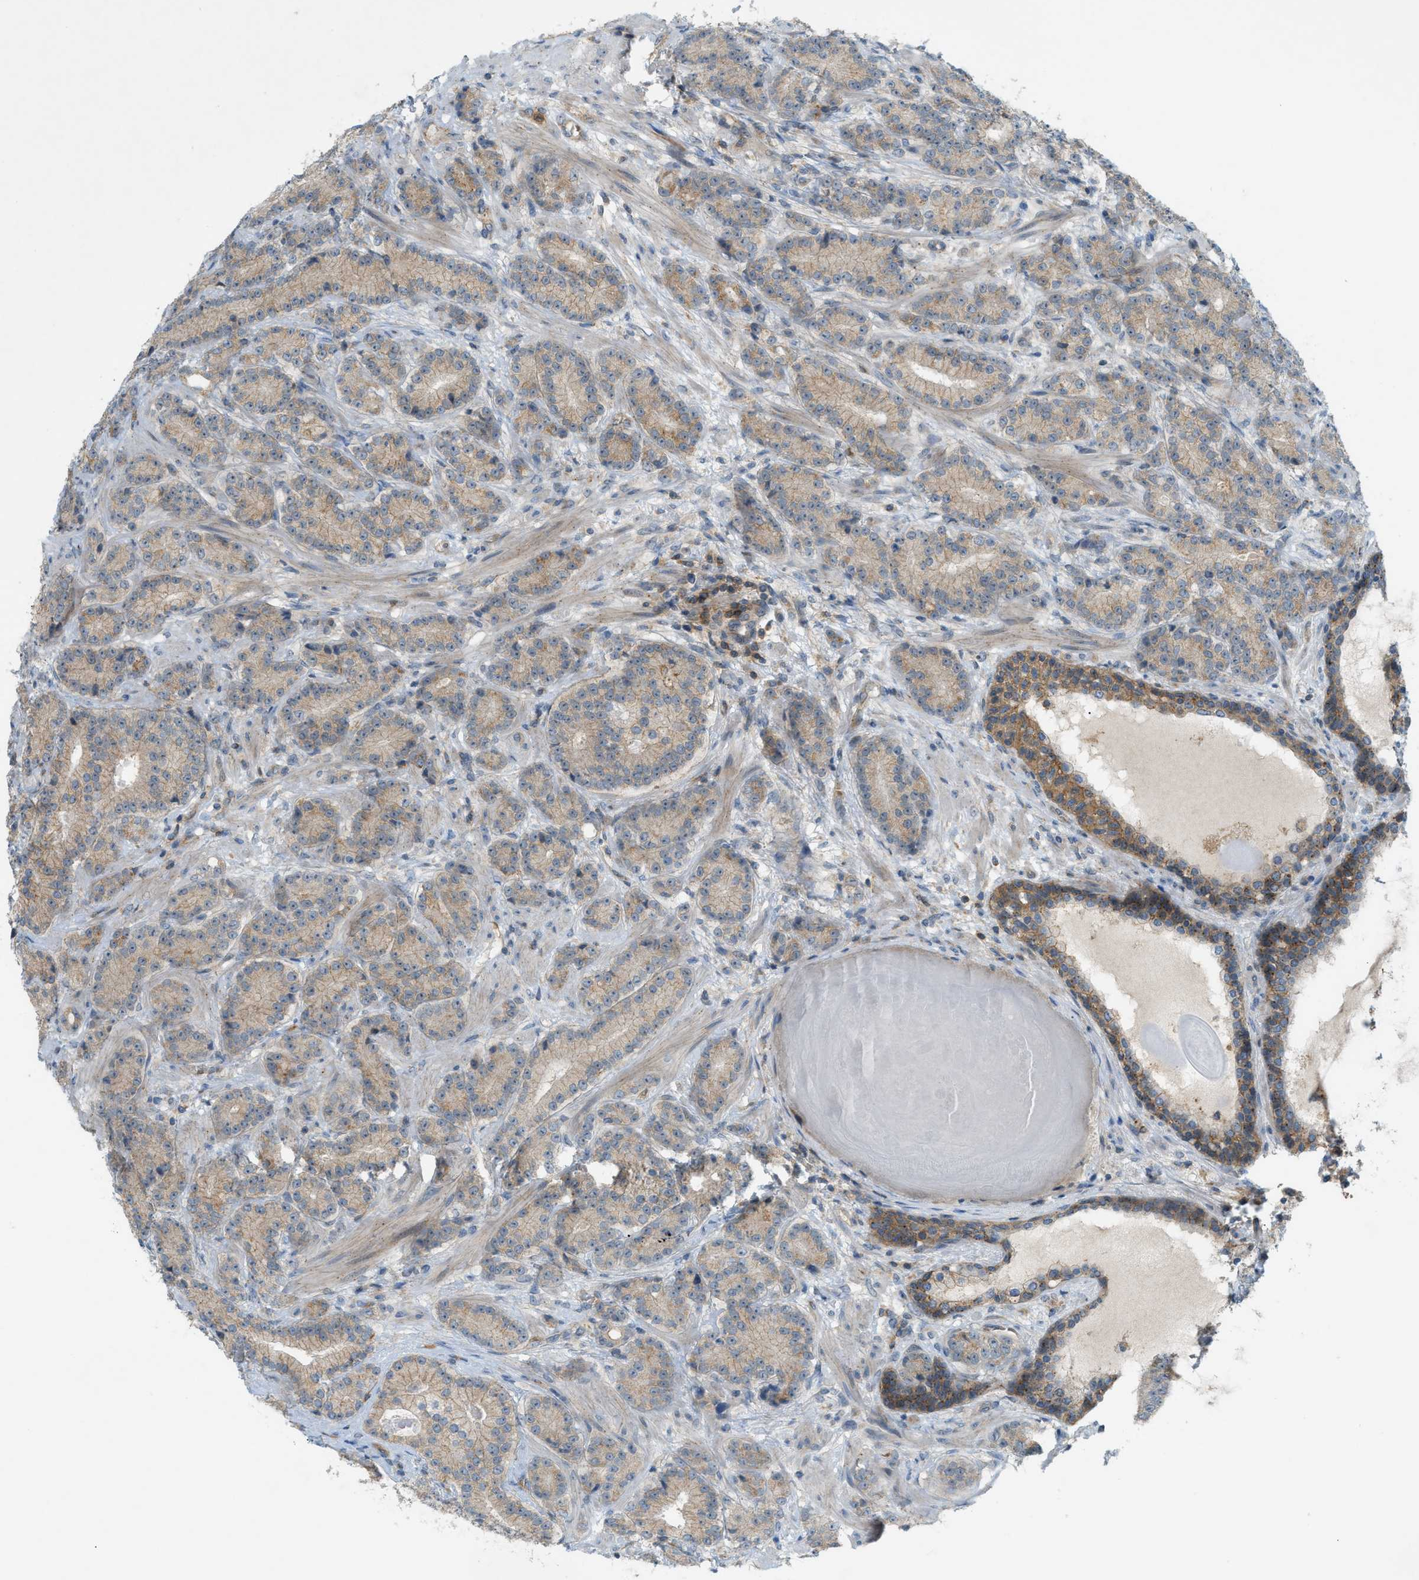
{"staining": {"intensity": "moderate", "quantity": "25%-75%", "location": "cytoplasmic/membranous"}, "tissue": "prostate cancer", "cell_type": "Tumor cells", "image_type": "cancer", "snomed": [{"axis": "morphology", "description": "Adenocarcinoma, High grade"}, {"axis": "topography", "description": "Prostate"}], "caption": "Prostate cancer (high-grade adenocarcinoma) stained for a protein (brown) reveals moderate cytoplasmic/membranous positive expression in about 25%-75% of tumor cells.", "gene": "GRK6", "patient": {"sex": "male", "age": 61}}